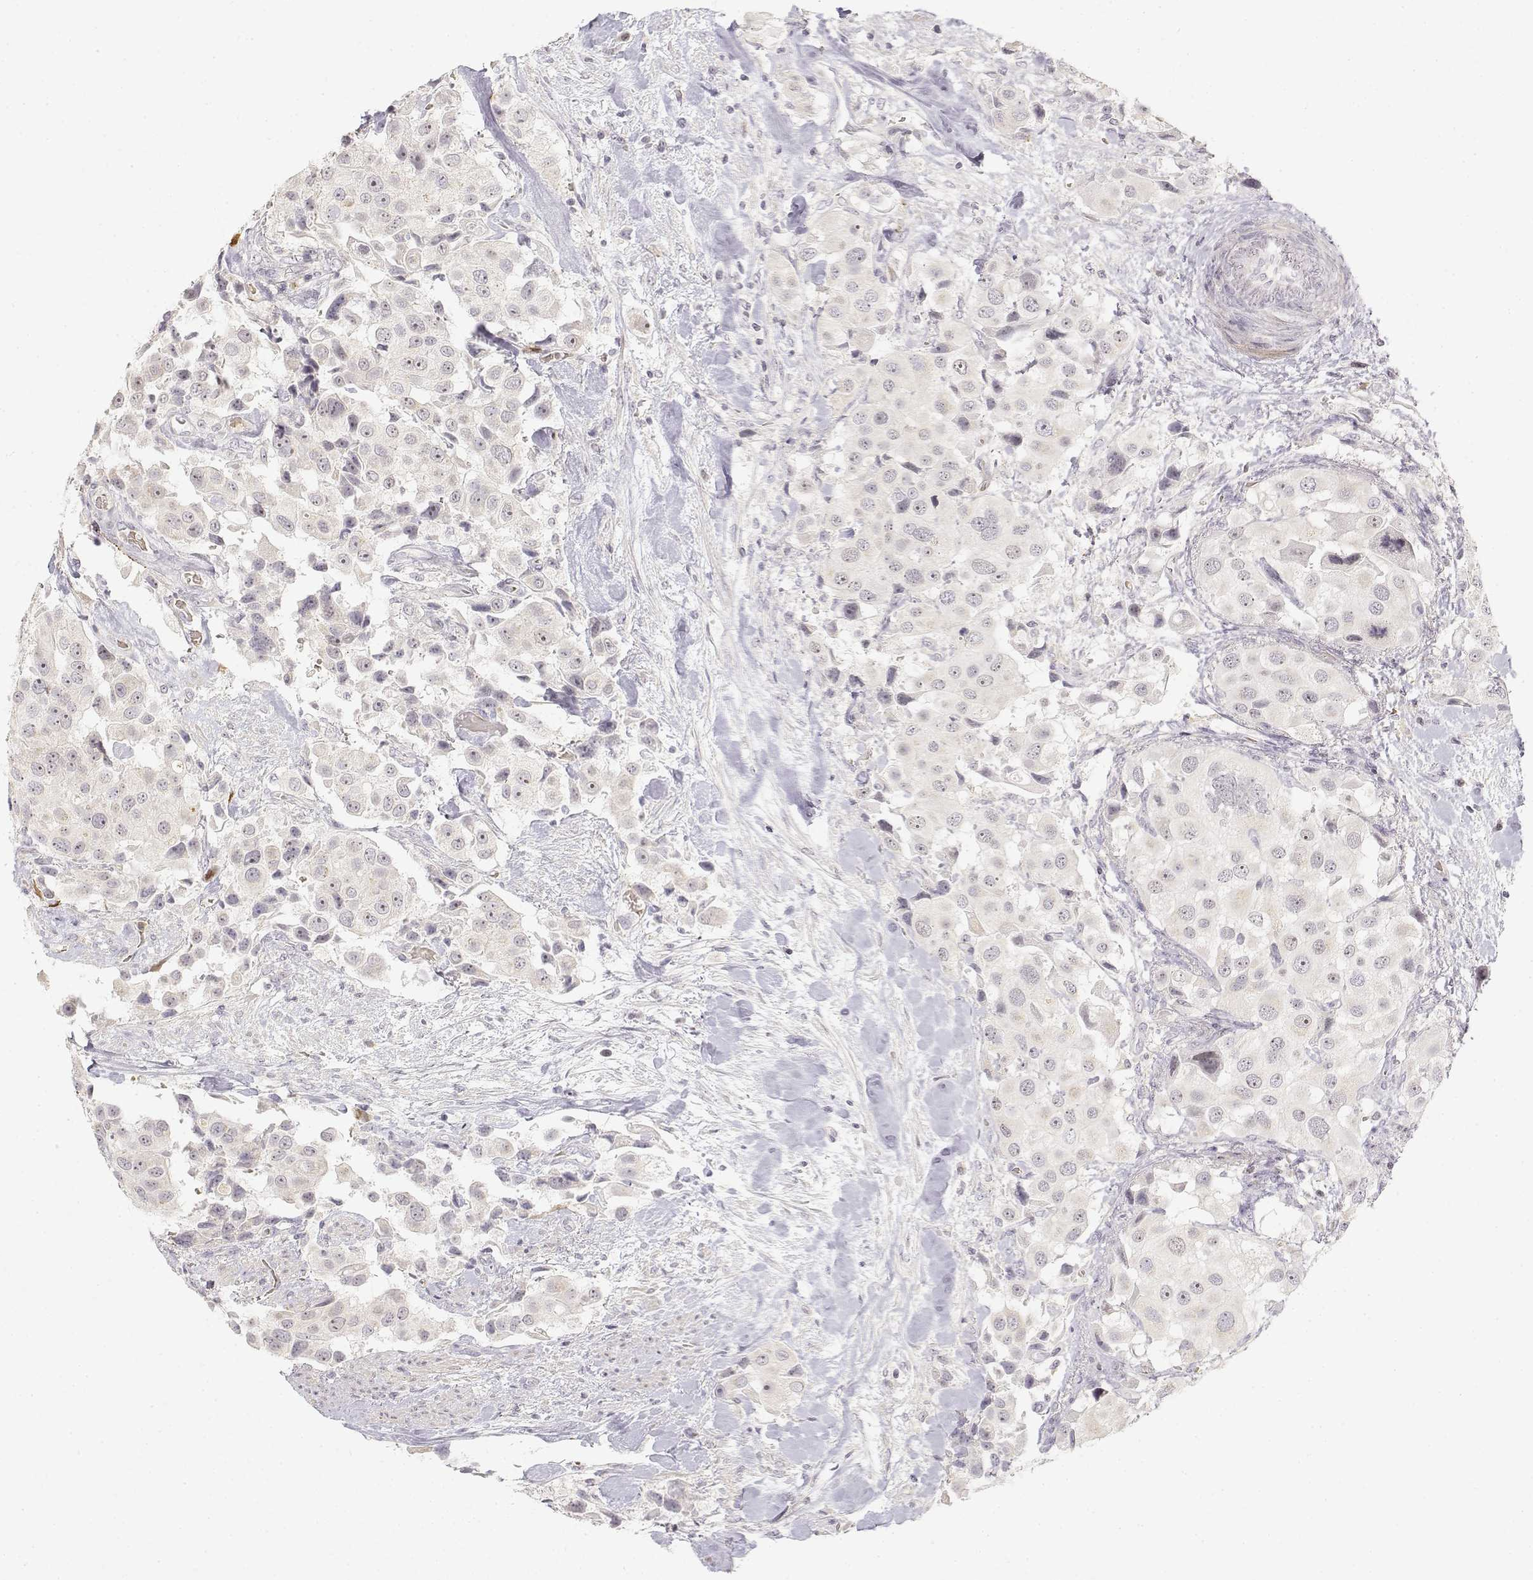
{"staining": {"intensity": "negative", "quantity": "none", "location": "none"}, "tissue": "urothelial cancer", "cell_type": "Tumor cells", "image_type": "cancer", "snomed": [{"axis": "morphology", "description": "Urothelial carcinoma, High grade"}, {"axis": "topography", "description": "Urinary bladder"}], "caption": "A photomicrograph of high-grade urothelial carcinoma stained for a protein exhibits no brown staining in tumor cells.", "gene": "GLIPR1L2", "patient": {"sex": "female", "age": 64}}